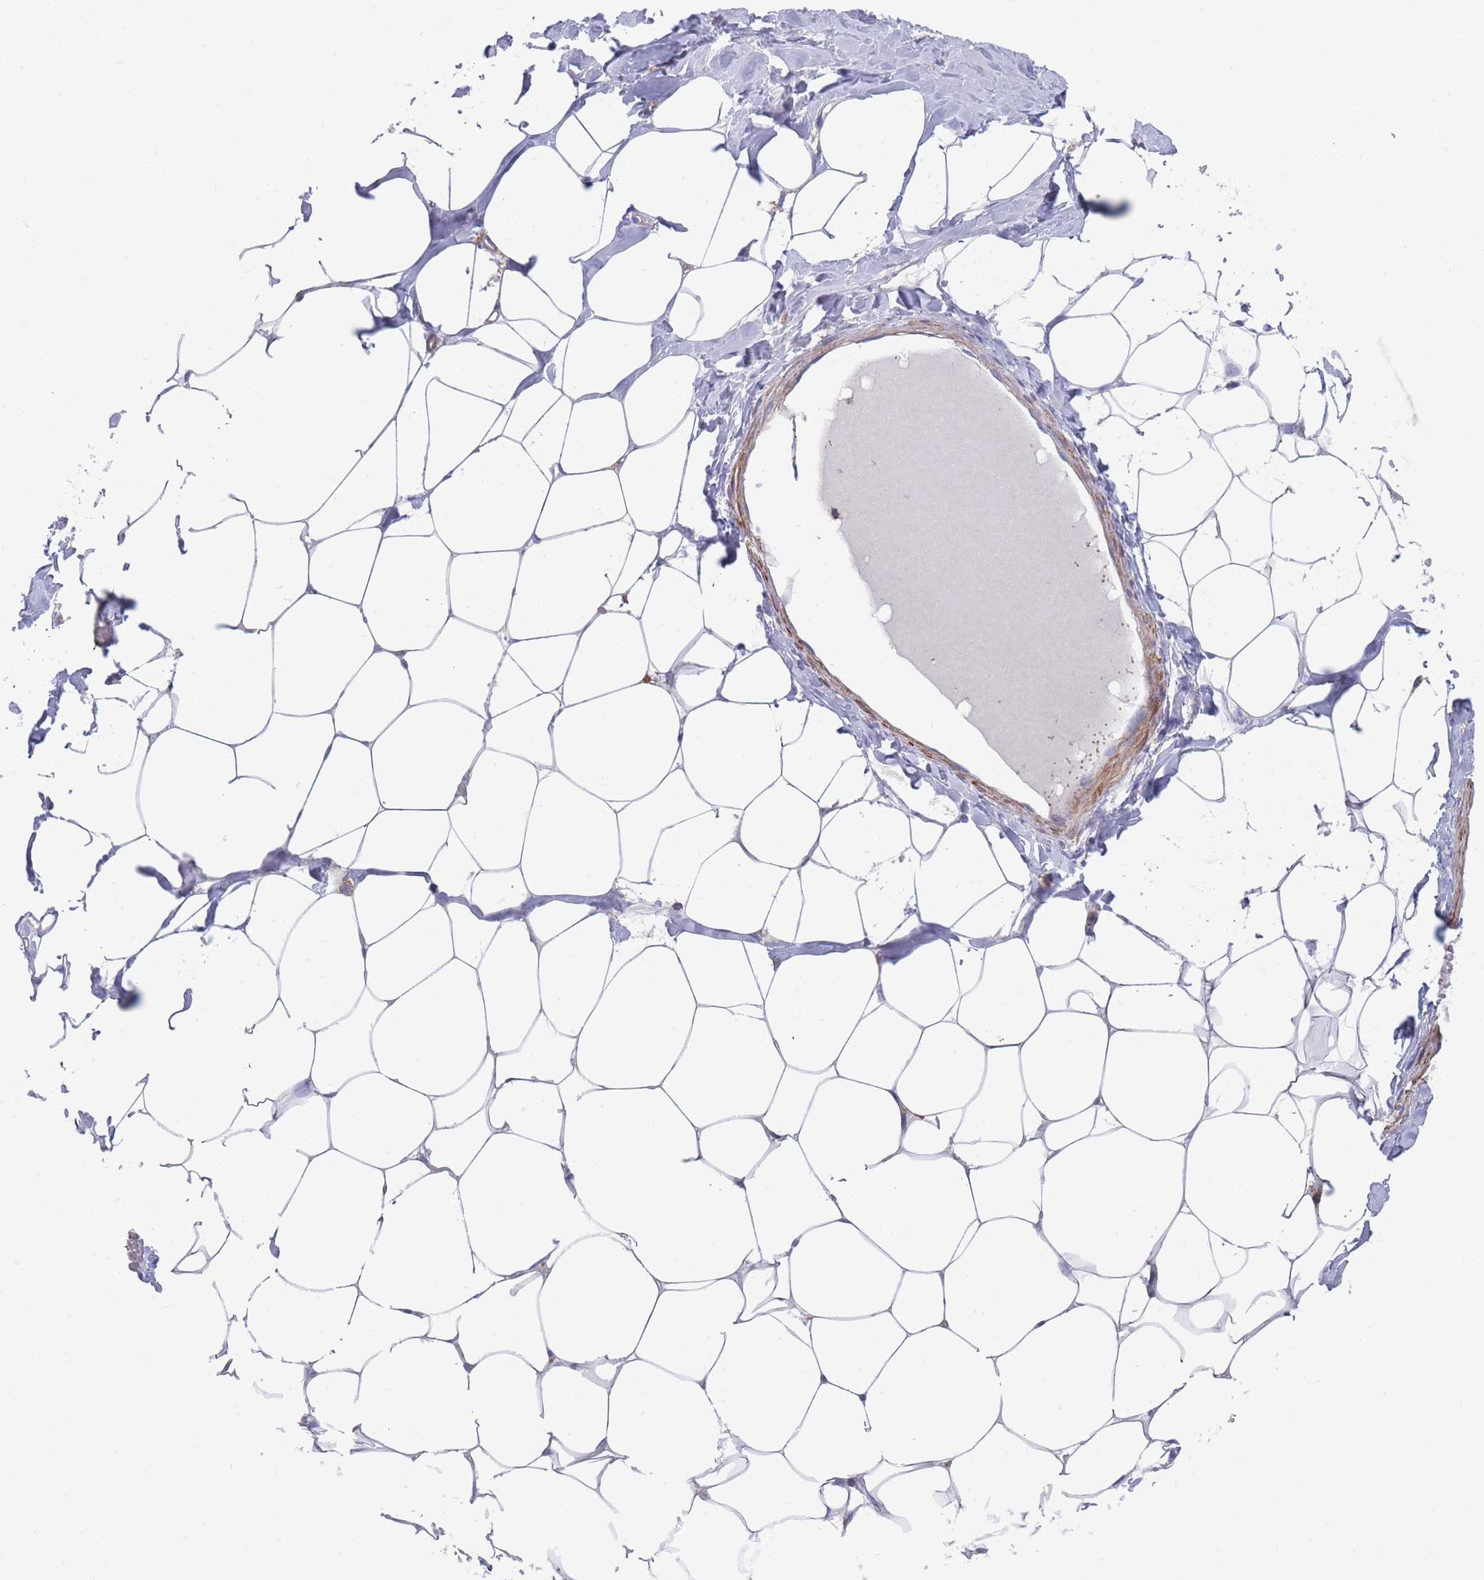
{"staining": {"intensity": "negative", "quantity": "none", "location": "none"}, "tissue": "breast", "cell_type": "Adipocytes", "image_type": "normal", "snomed": [{"axis": "morphology", "description": "Normal tissue, NOS"}, {"axis": "topography", "description": "Breast"}], "caption": "Photomicrograph shows no significant protein staining in adipocytes of normal breast. (DAB (3,3'-diaminobenzidine) IHC, high magnification).", "gene": "SCCPDH", "patient": {"sex": "female", "age": 27}}